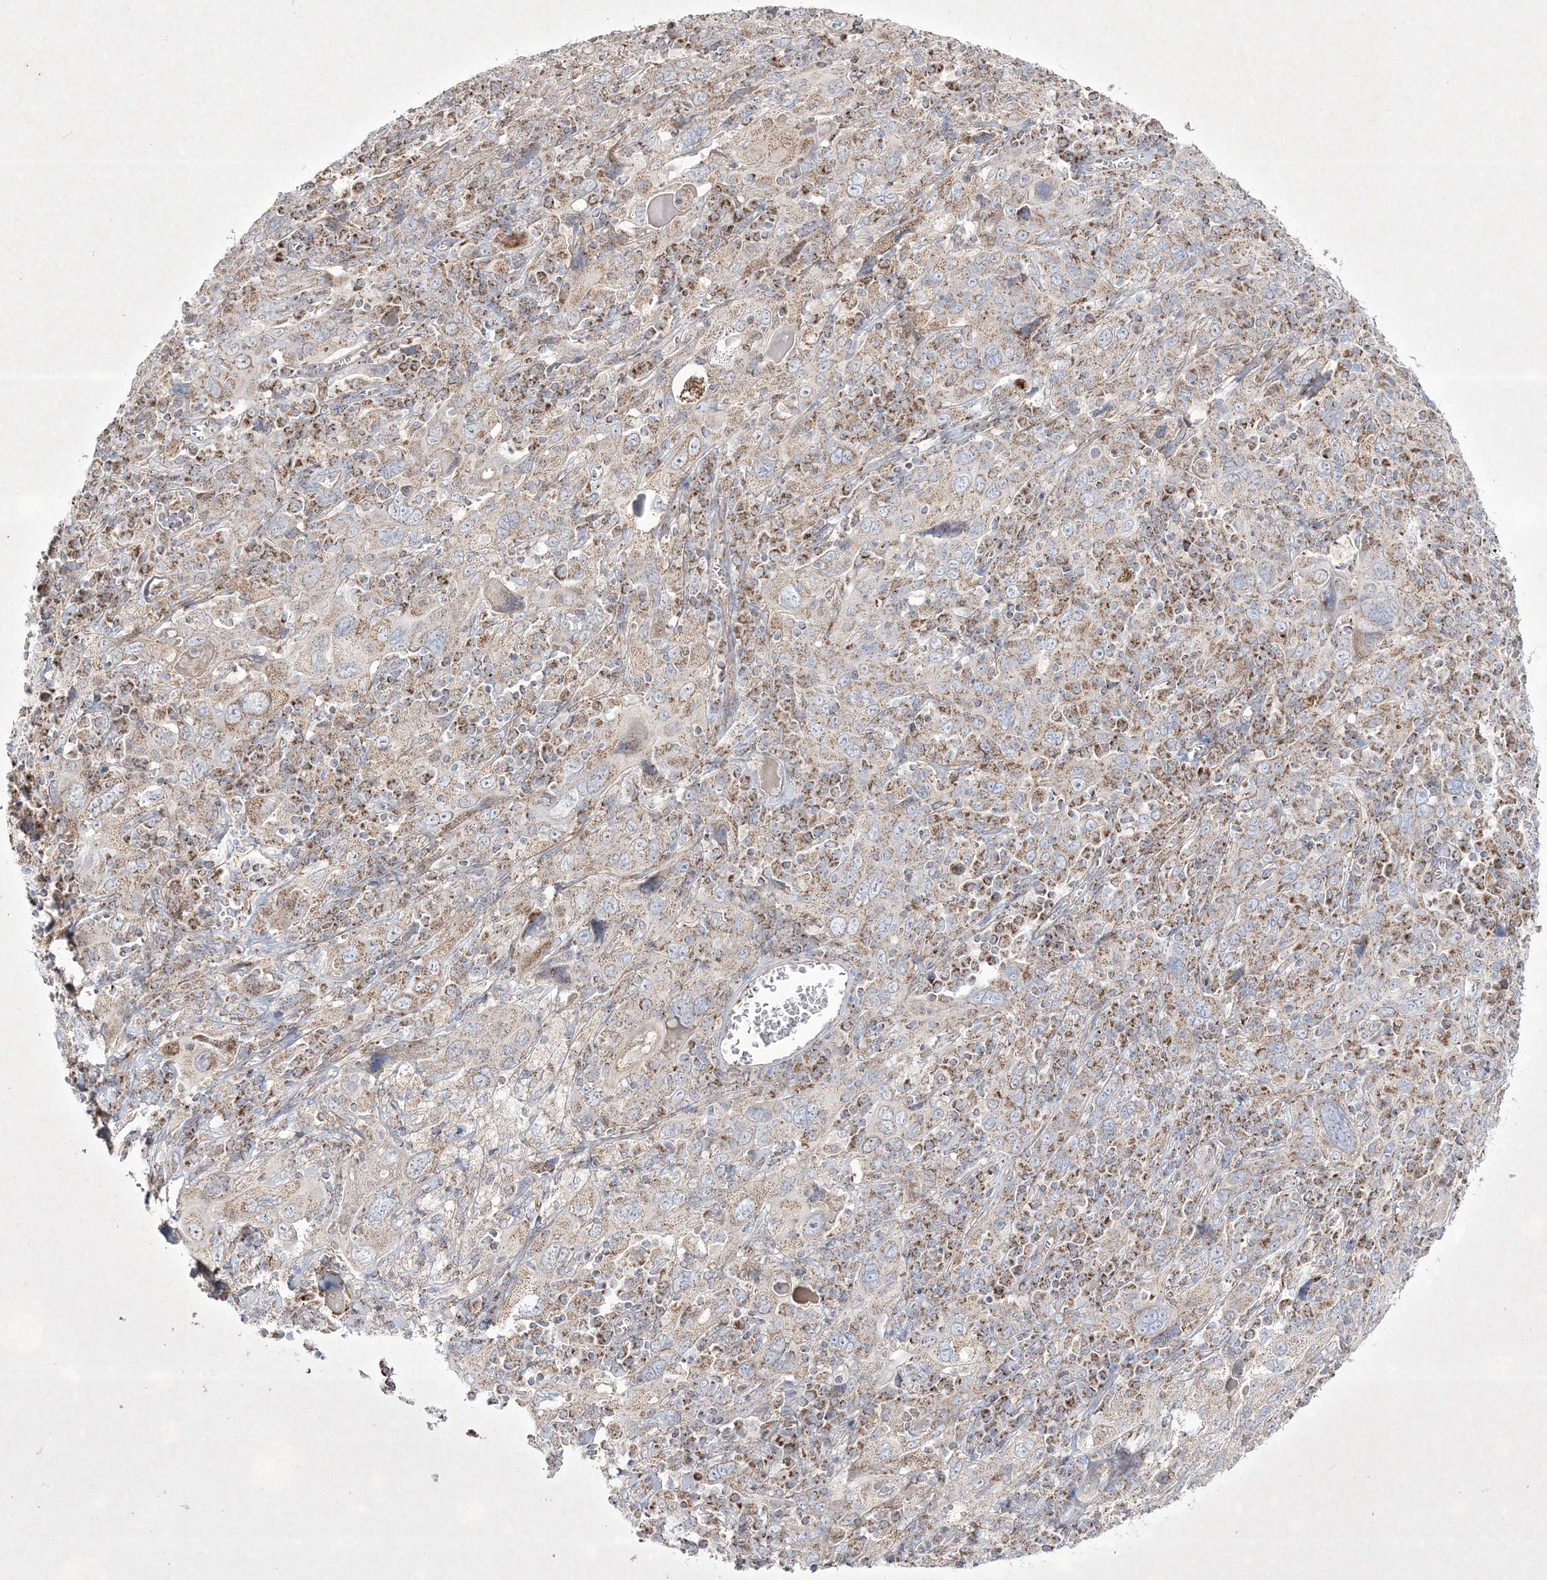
{"staining": {"intensity": "weak", "quantity": "25%-75%", "location": "cytoplasmic/membranous"}, "tissue": "cervical cancer", "cell_type": "Tumor cells", "image_type": "cancer", "snomed": [{"axis": "morphology", "description": "Squamous cell carcinoma, NOS"}, {"axis": "topography", "description": "Cervix"}], "caption": "Weak cytoplasmic/membranous staining for a protein is identified in approximately 25%-75% of tumor cells of cervical cancer using immunohistochemistry (IHC).", "gene": "RICTOR", "patient": {"sex": "female", "age": 46}}